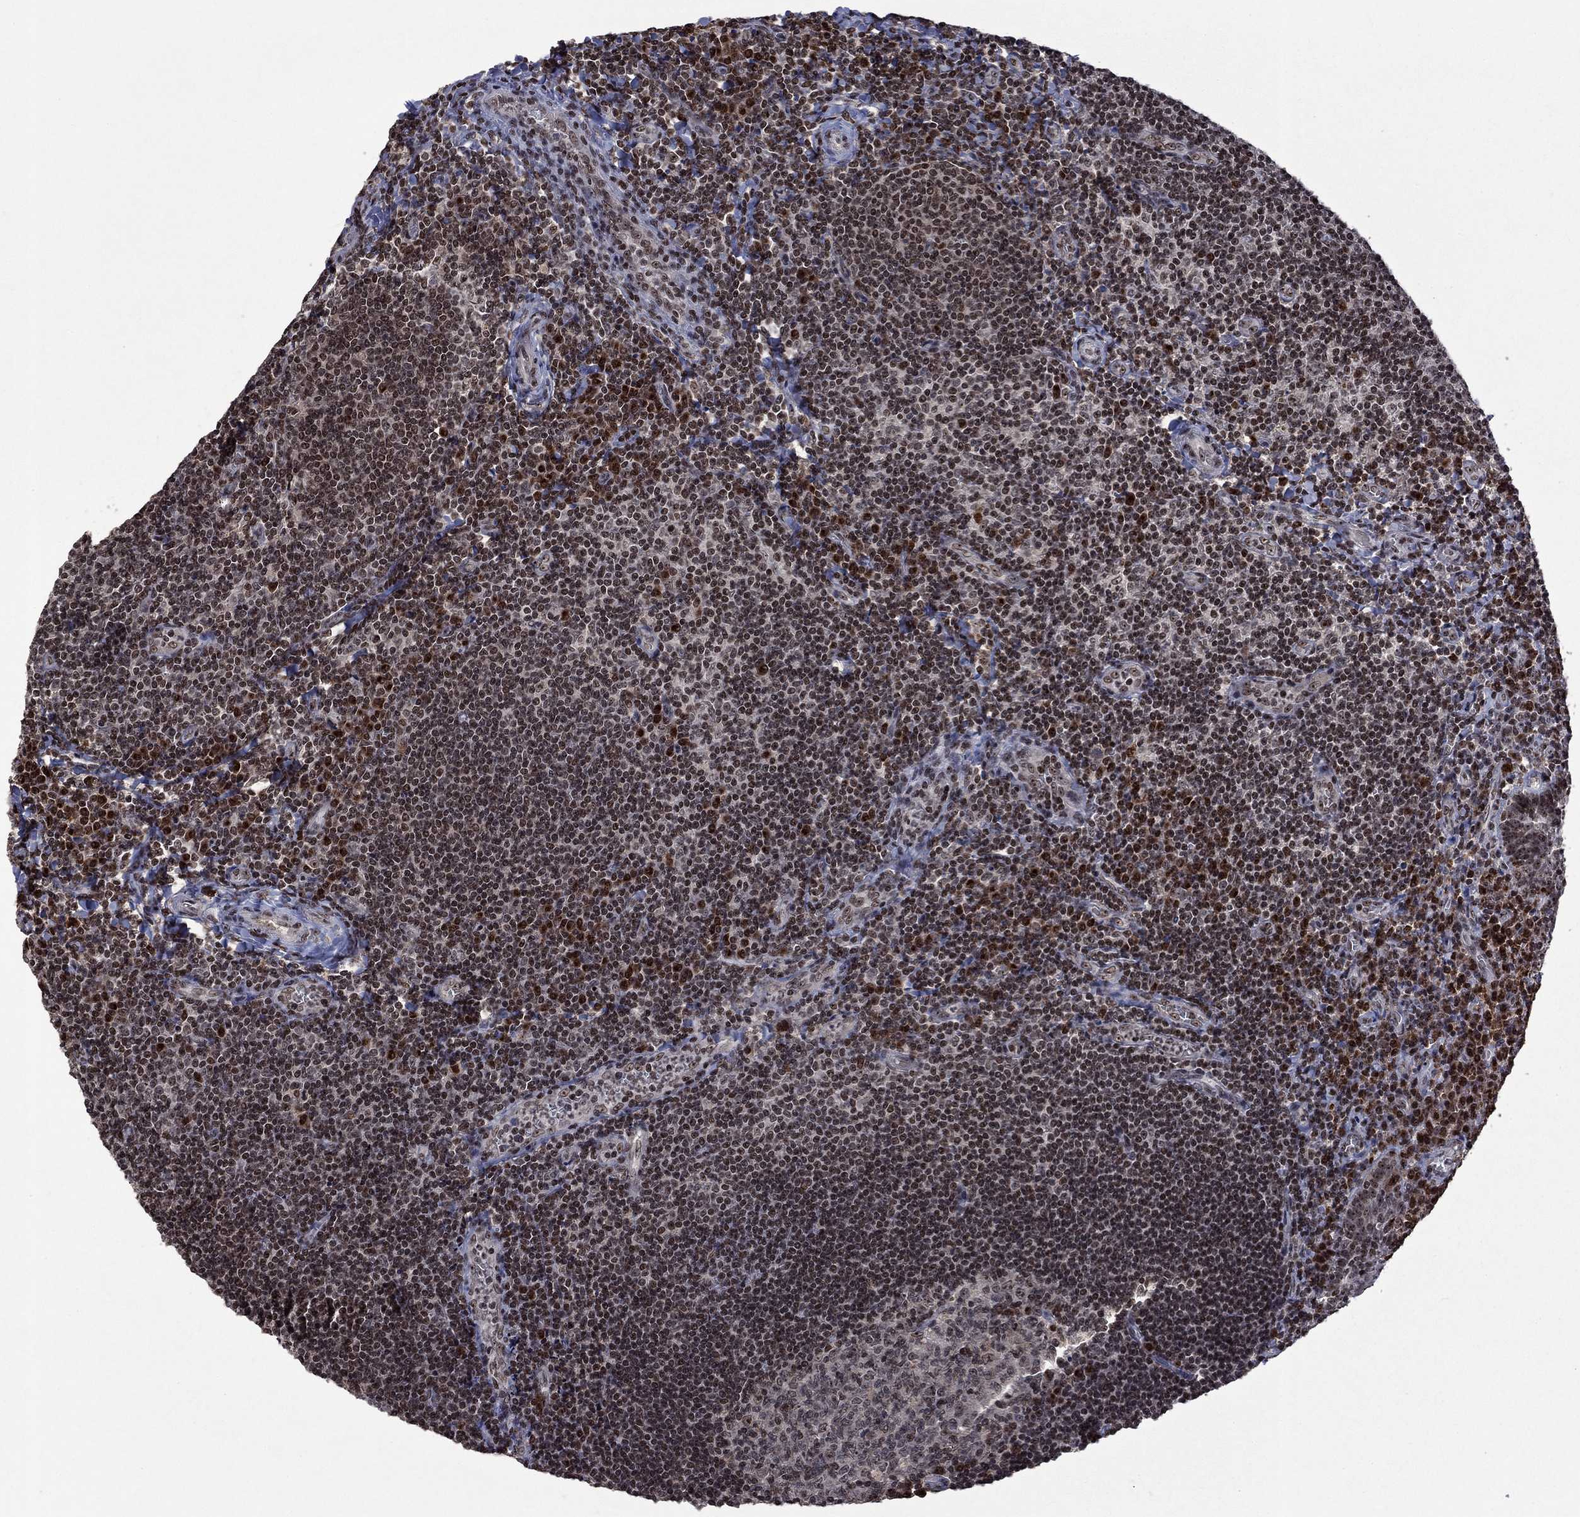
{"staining": {"intensity": "moderate", "quantity": "<25%", "location": "nuclear"}, "tissue": "tonsil", "cell_type": "Germinal center cells", "image_type": "normal", "snomed": [{"axis": "morphology", "description": "Normal tissue, NOS"}, {"axis": "morphology", "description": "Inflammation, NOS"}, {"axis": "topography", "description": "Tonsil"}], "caption": "Immunohistochemistry (IHC) of unremarkable tonsil exhibits low levels of moderate nuclear expression in about <25% of germinal center cells.", "gene": "FBLL1", "patient": {"sex": "female", "age": 31}}